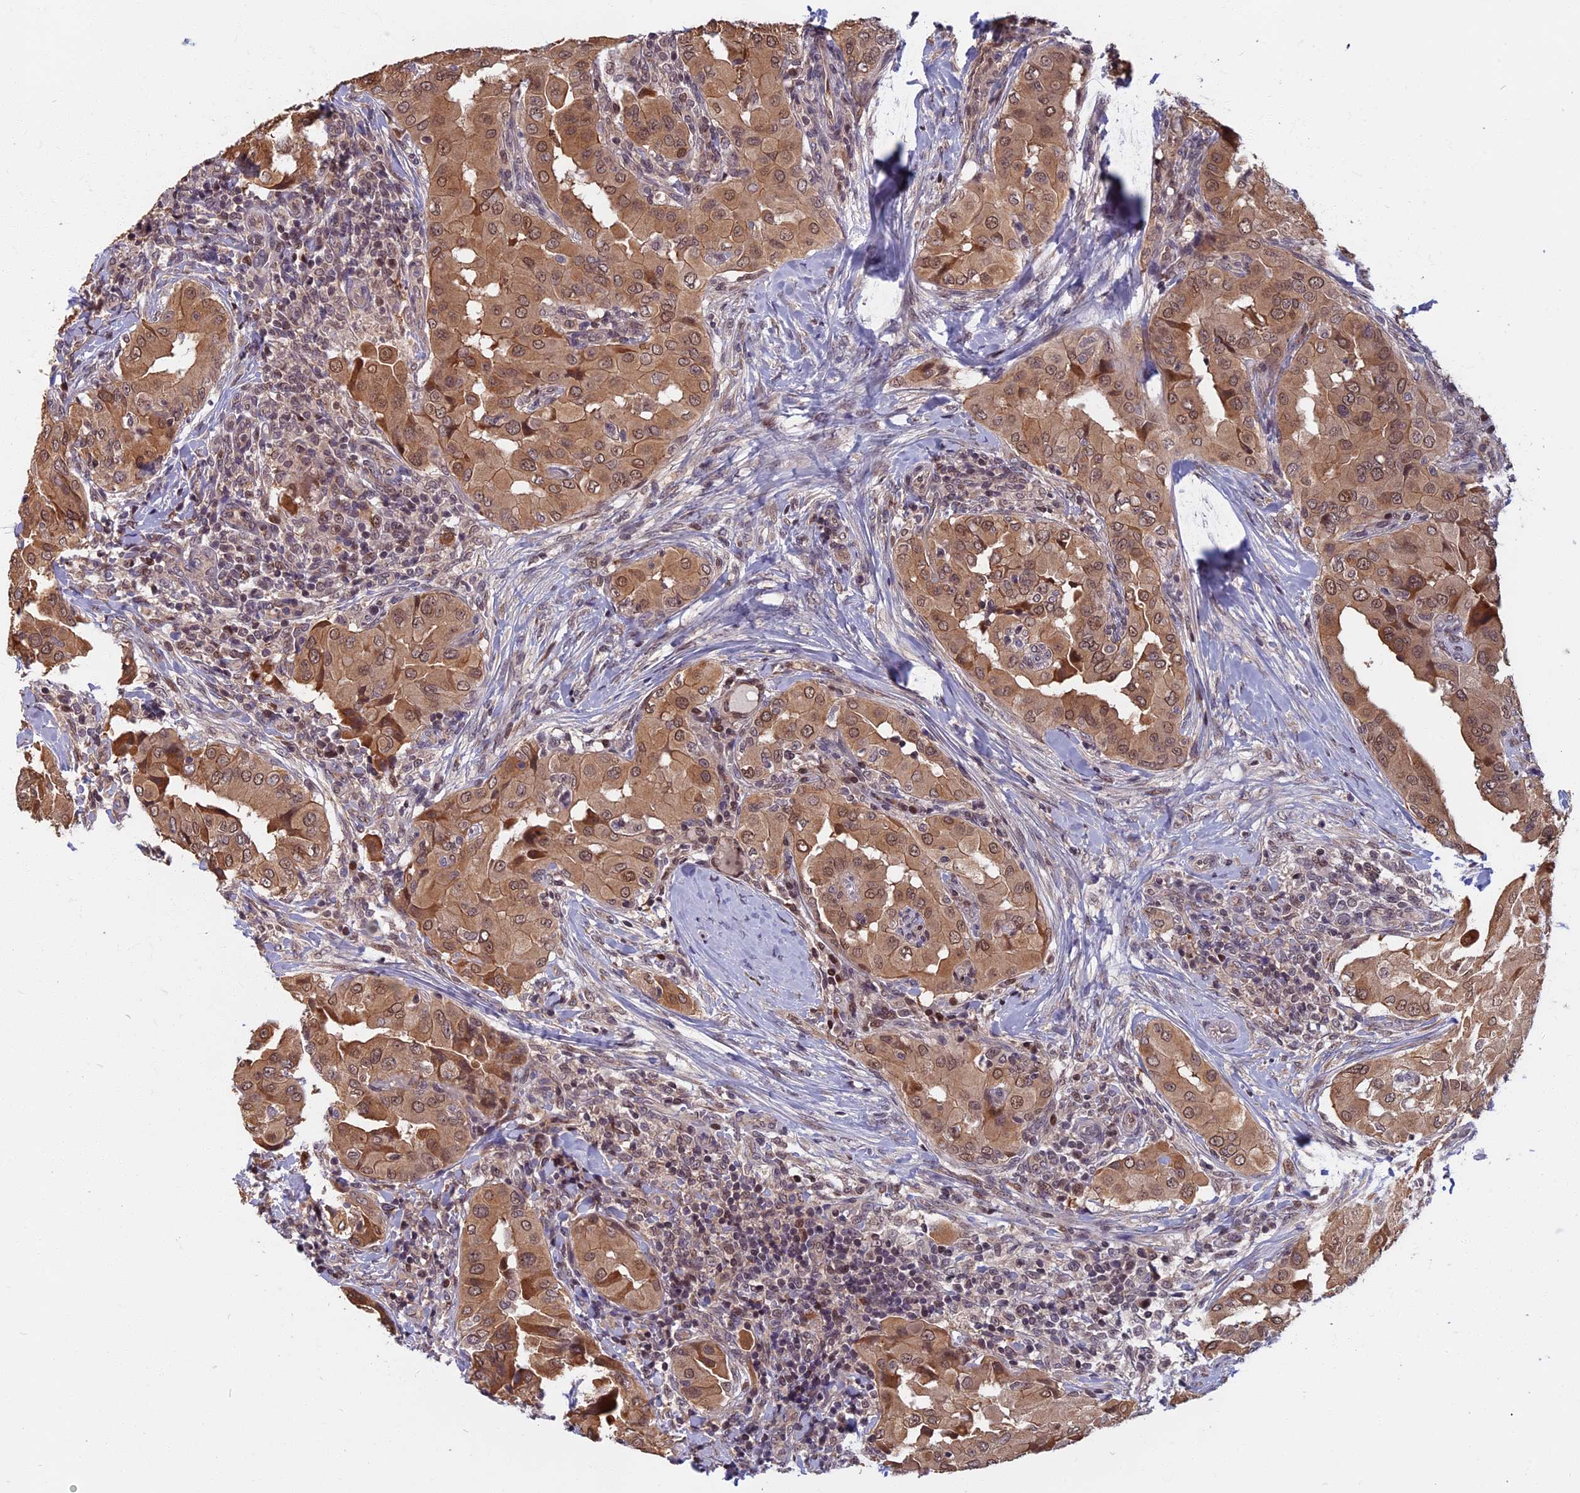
{"staining": {"intensity": "moderate", "quantity": ">75%", "location": "cytoplasmic/membranous,nuclear"}, "tissue": "thyroid cancer", "cell_type": "Tumor cells", "image_type": "cancer", "snomed": [{"axis": "morphology", "description": "Papillary adenocarcinoma, NOS"}, {"axis": "topography", "description": "Thyroid gland"}], "caption": "This photomicrograph displays thyroid papillary adenocarcinoma stained with immunohistochemistry to label a protein in brown. The cytoplasmic/membranous and nuclear of tumor cells show moderate positivity for the protein. Nuclei are counter-stained blue.", "gene": "CCDC113", "patient": {"sex": "male", "age": 33}}